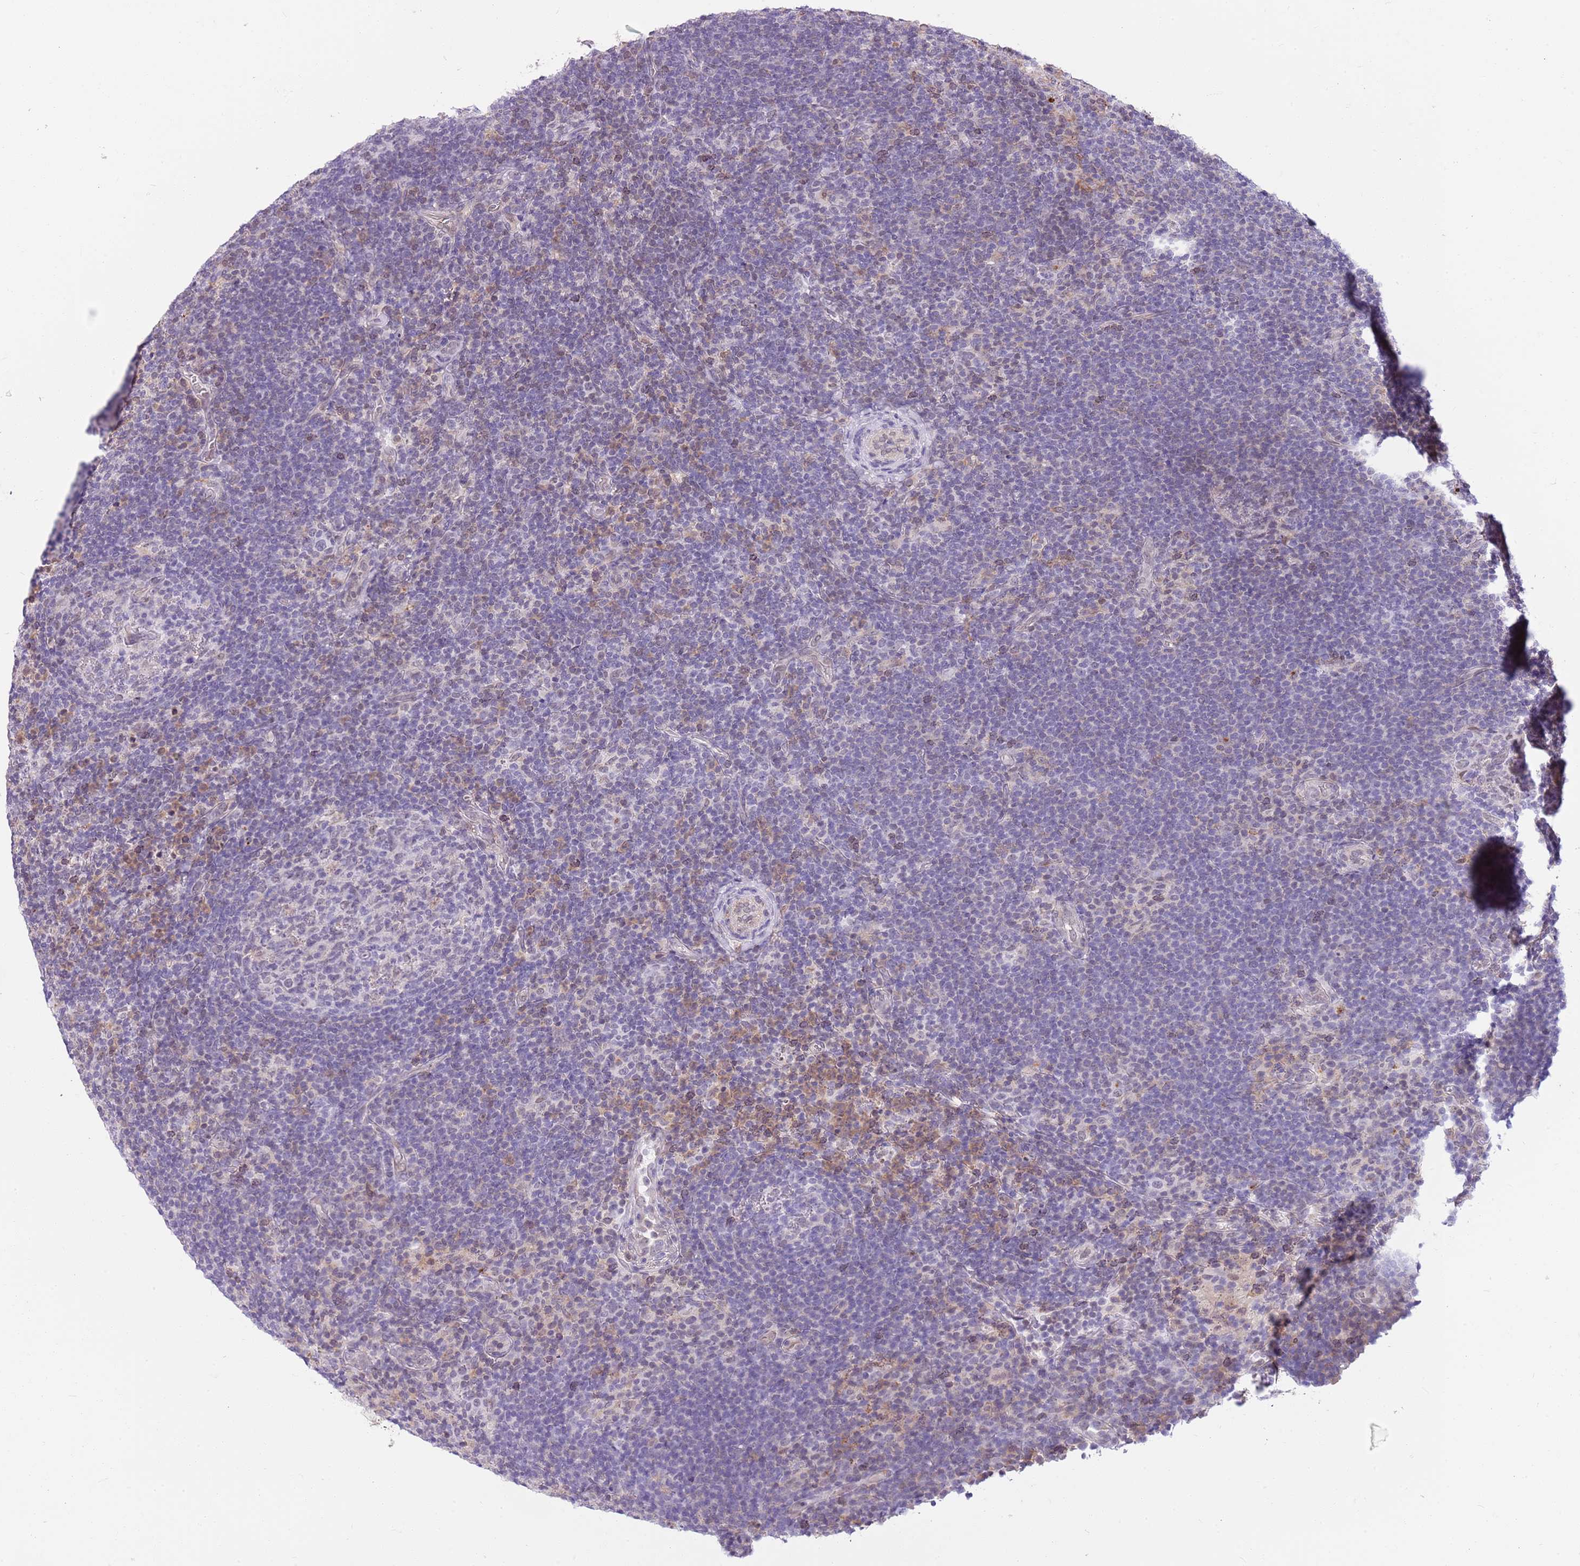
{"staining": {"intensity": "negative", "quantity": "none", "location": "none"}, "tissue": "lymphoma", "cell_type": "Tumor cells", "image_type": "cancer", "snomed": [{"axis": "morphology", "description": "Hodgkin's disease, NOS"}, {"axis": "topography", "description": "Lymph node"}], "caption": "High power microscopy micrograph of an immunohistochemistry (IHC) histopathology image of lymphoma, revealing no significant staining in tumor cells.", "gene": "DHX32", "patient": {"sex": "female", "age": 57}}